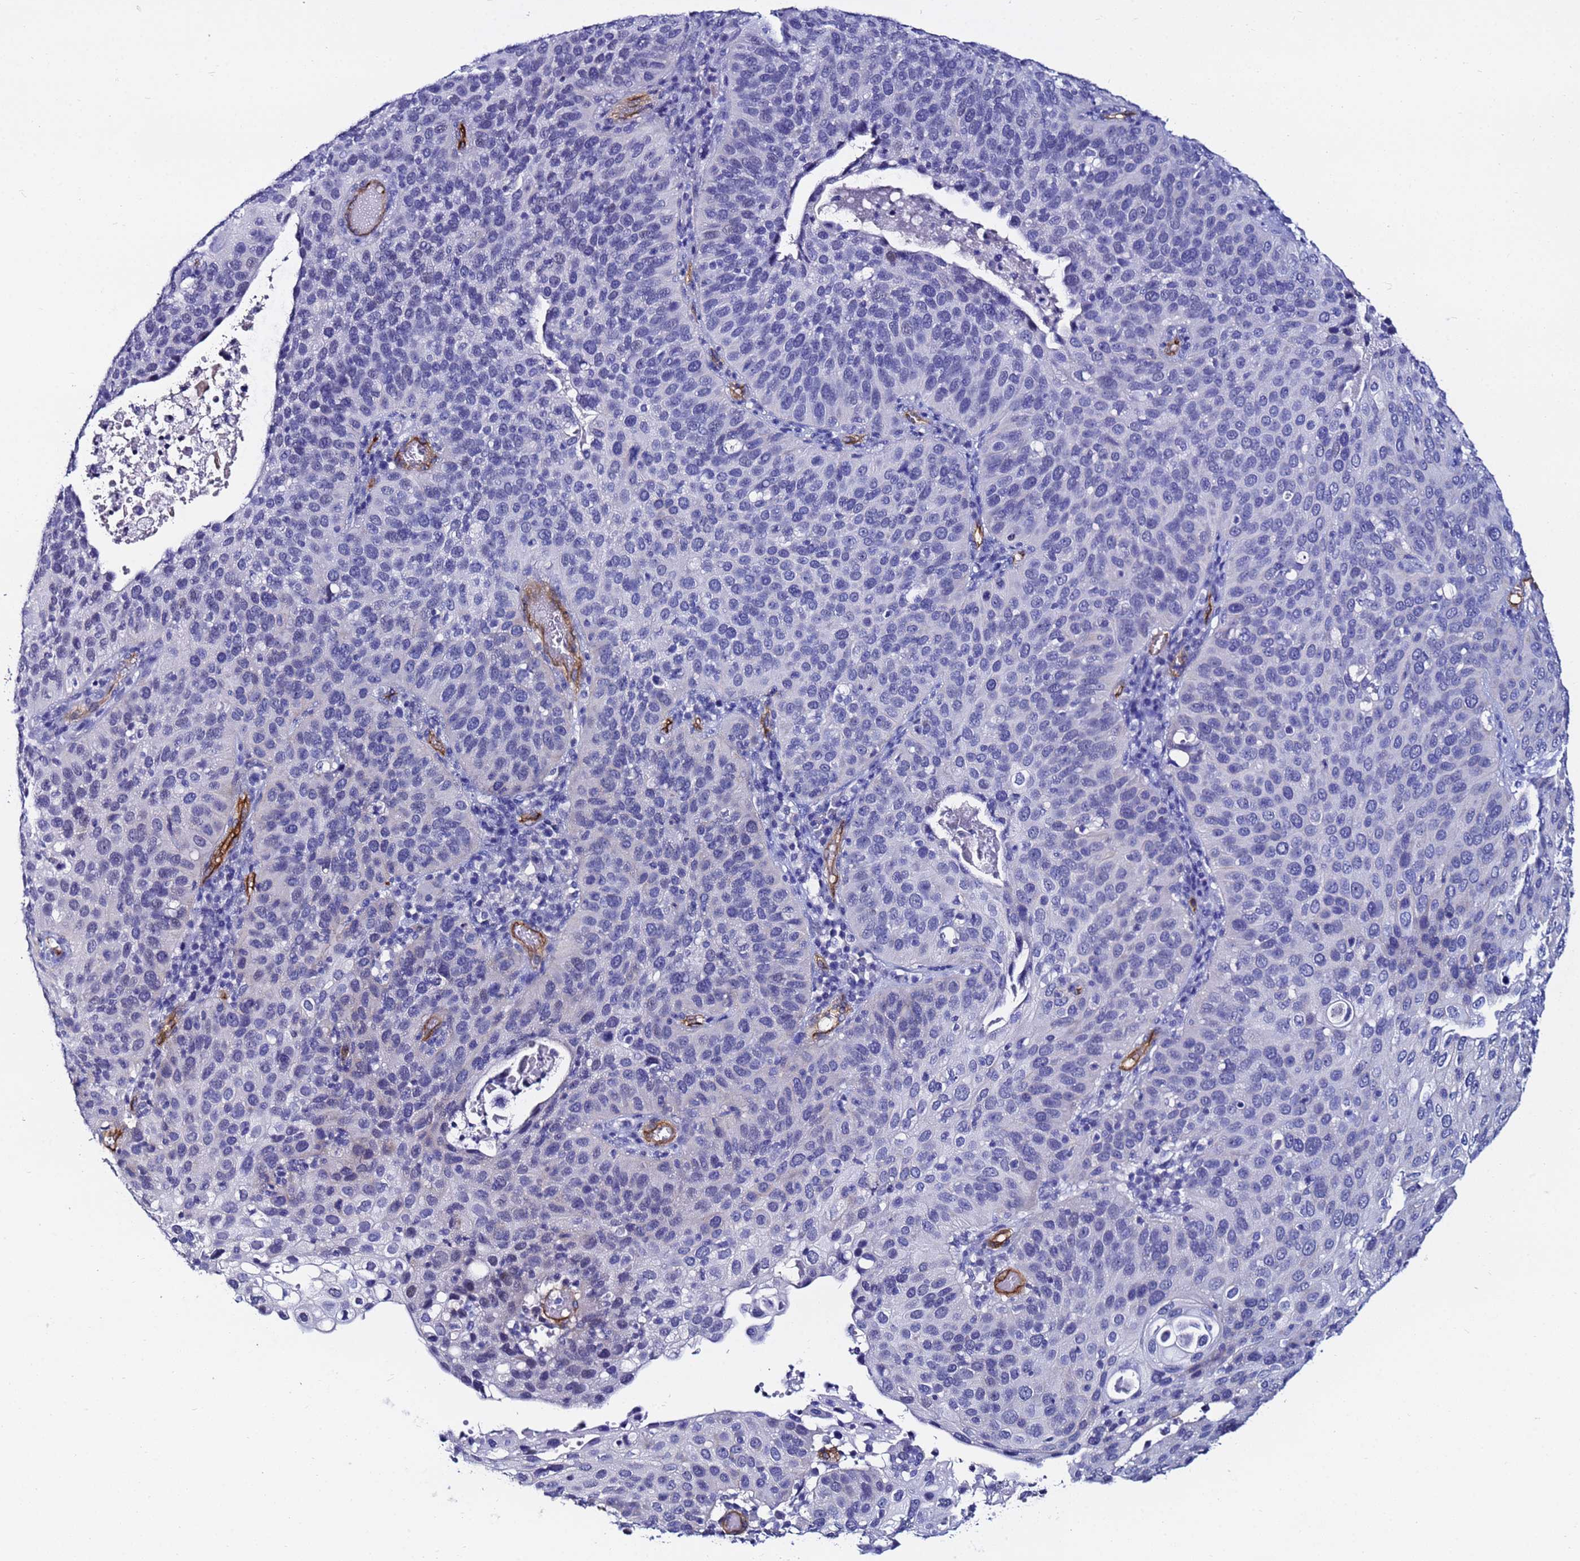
{"staining": {"intensity": "negative", "quantity": "none", "location": "none"}, "tissue": "cervical cancer", "cell_type": "Tumor cells", "image_type": "cancer", "snomed": [{"axis": "morphology", "description": "Squamous cell carcinoma, NOS"}, {"axis": "topography", "description": "Cervix"}], "caption": "Human cervical squamous cell carcinoma stained for a protein using immunohistochemistry (IHC) shows no staining in tumor cells.", "gene": "DEFB104A", "patient": {"sex": "female", "age": 36}}